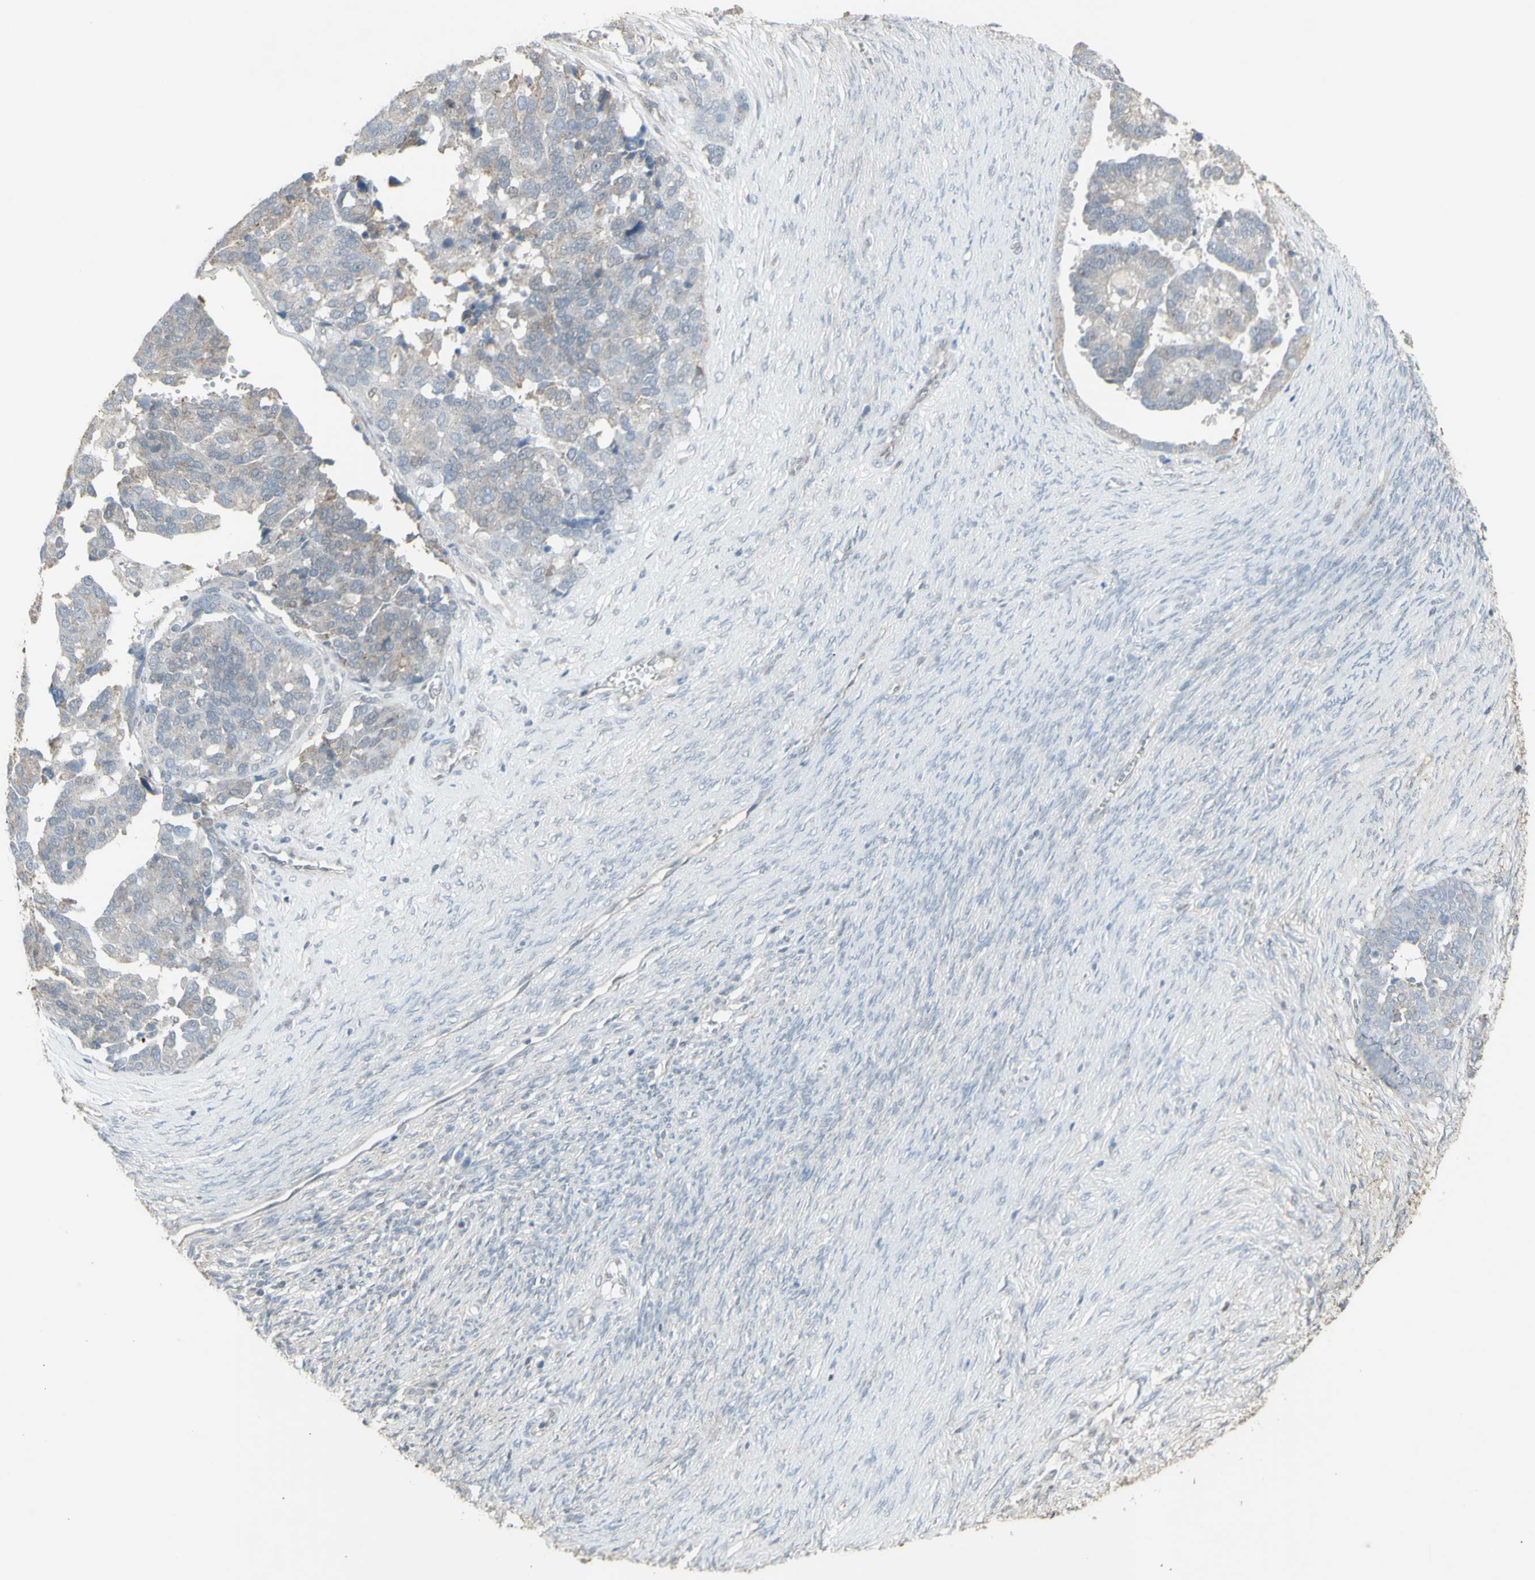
{"staining": {"intensity": "negative", "quantity": "none", "location": "none"}, "tissue": "ovarian cancer", "cell_type": "Tumor cells", "image_type": "cancer", "snomed": [{"axis": "morphology", "description": "Cystadenocarcinoma, serous, NOS"}, {"axis": "topography", "description": "Ovary"}], "caption": "Tumor cells show no significant staining in ovarian cancer (serous cystadenocarcinoma).", "gene": "FXYD3", "patient": {"sex": "female", "age": 44}}